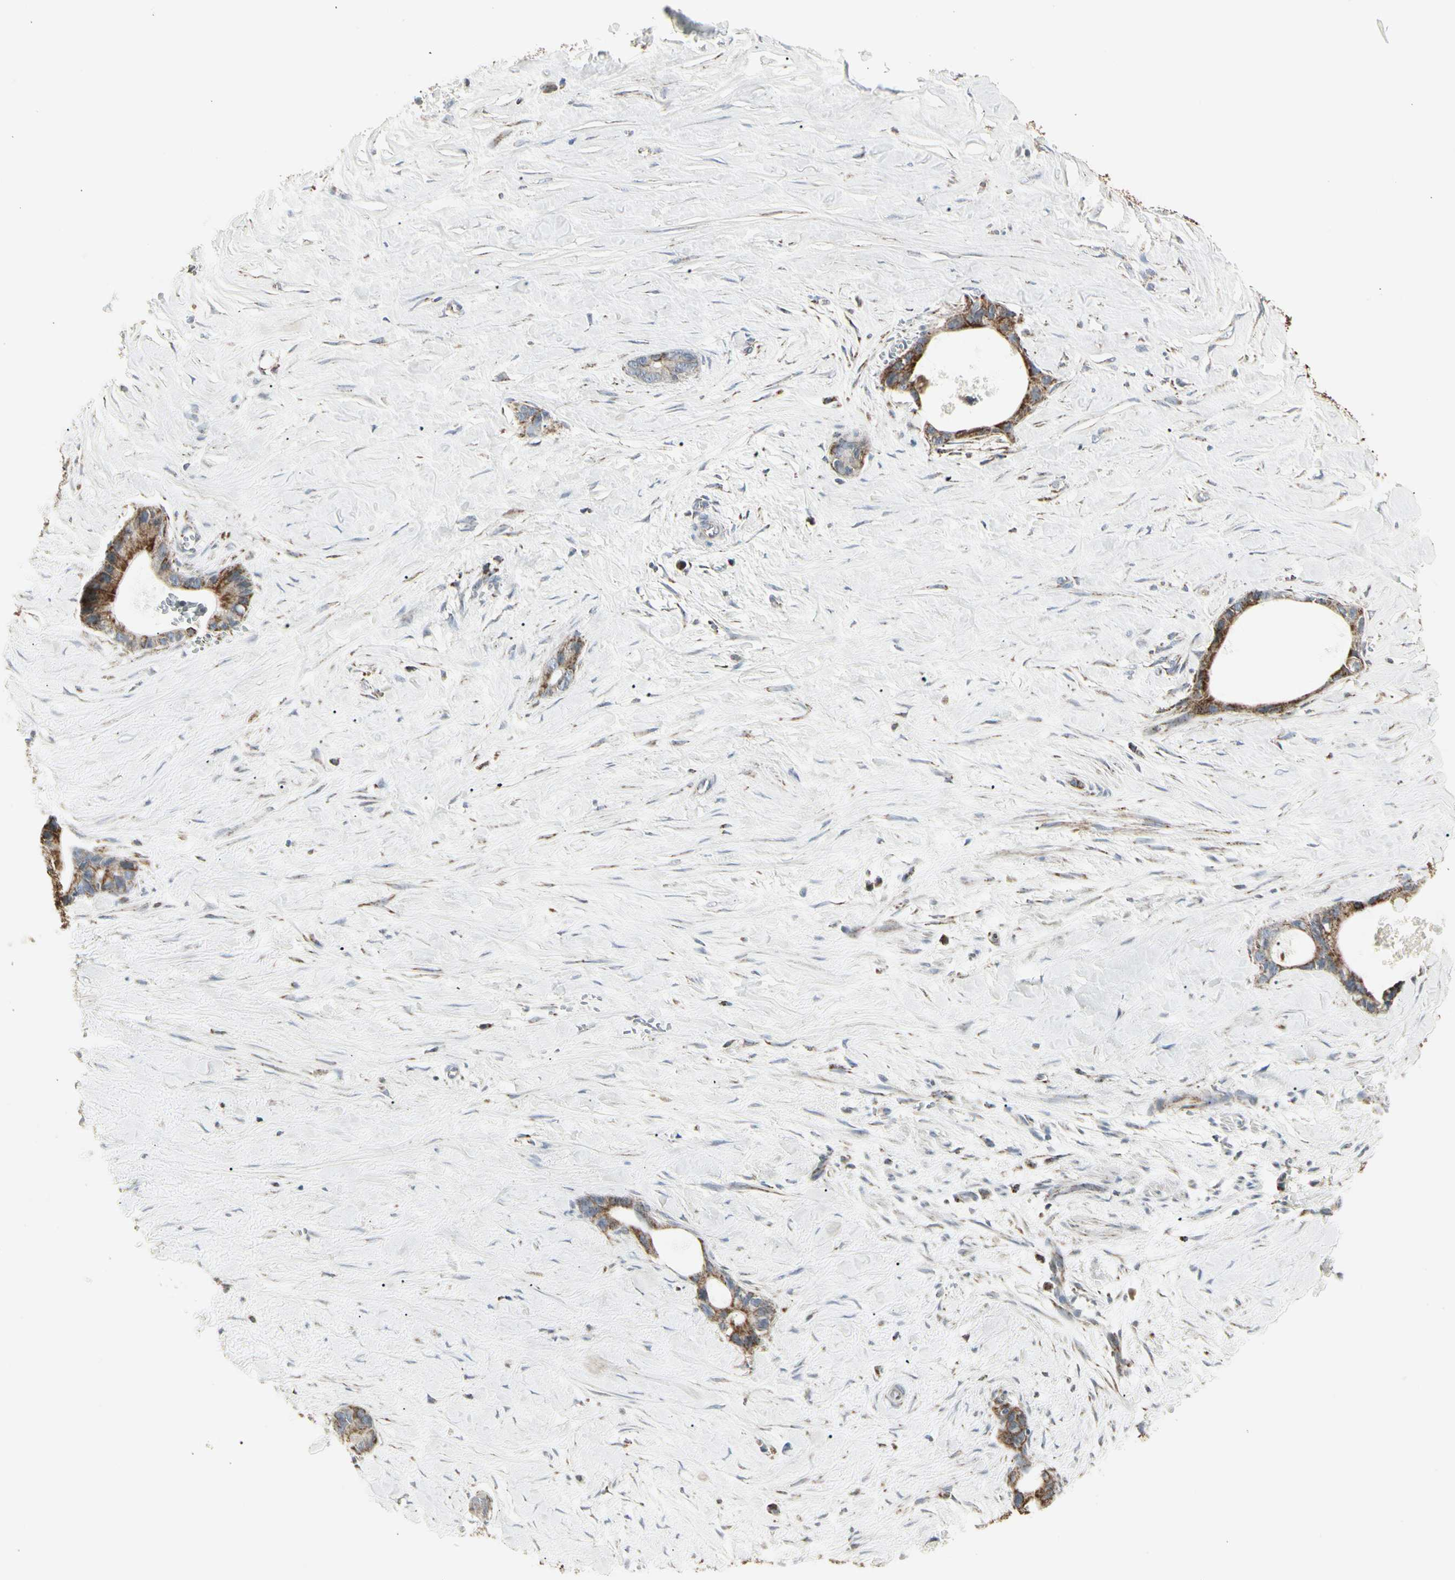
{"staining": {"intensity": "strong", "quantity": "25%-75%", "location": "cytoplasmic/membranous"}, "tissue": "liver cancer", "cell_type": "Tumor cells", "image_type": "cancer", "snomed": [{"axis": "morphology", "description": "Cholangiocarcinoma"}, {"axis": "topography", "description": "Liver"}], "caption": "Immunohistochemical staining of human liver cancer (cholangiocarcinoma) reveals strong cytoplasmic/membranous protein expression in approximately 25%-75% of tumor cells.", "gene": "TMEM176A", "patient": {"sex": "female", "age": 55}}